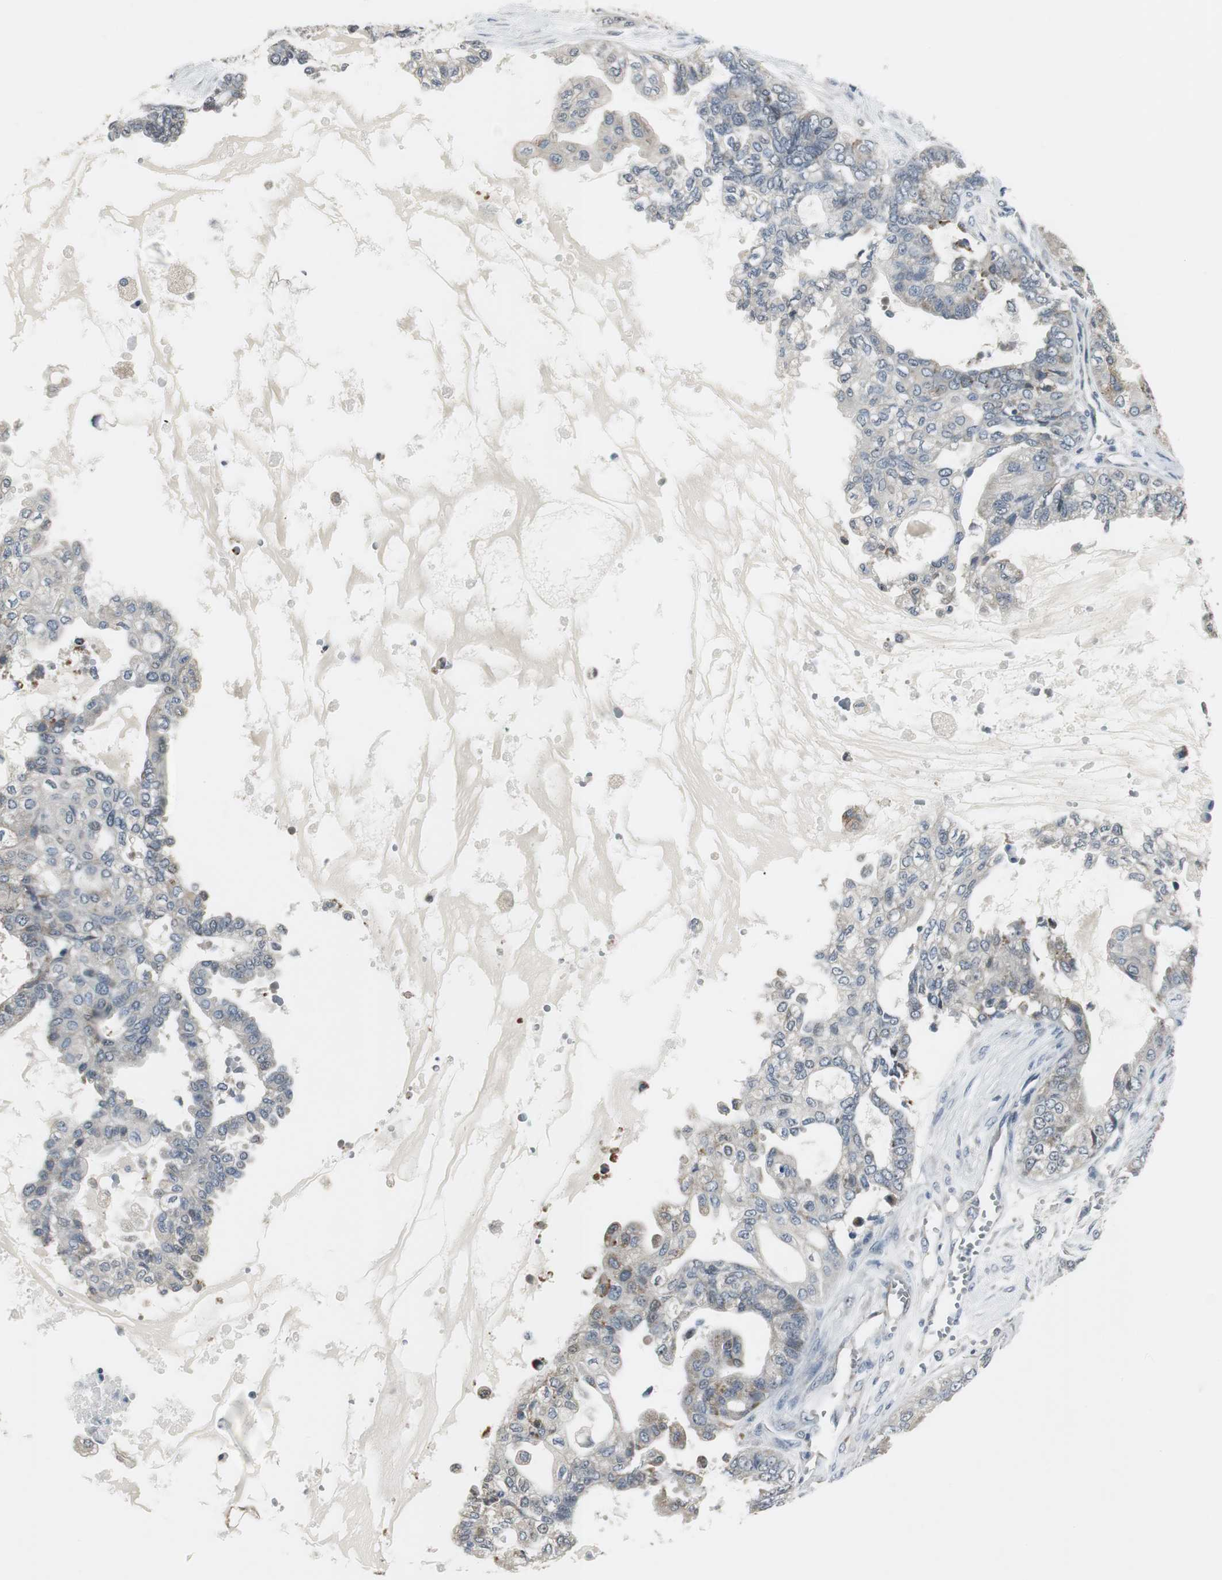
{"staining": {"intensity": "weak", "quantity": "25%-75%", "location": "cytoplasmic/membranous"}, "tissue": "ovarian cancer", "cell_type": "Tumor cells", "image_type": "cancer", "snomed": [{"axis": "morphology", "description": "Carcinoma, NOS"}, {"axis": "morphology", "description": "Carcinoma, endometroid"}, {"axis": "topography", "description": "Ovary"}], "caption": "Human ovarian endometroid carcinoma stained for a protein (brown) demonstrates weak cytoplasmic/membranous positive positivity in about 25%-75% of tumor cells.", "gene": "CCT5", "patient": {"sex": "female", "age": 50}}